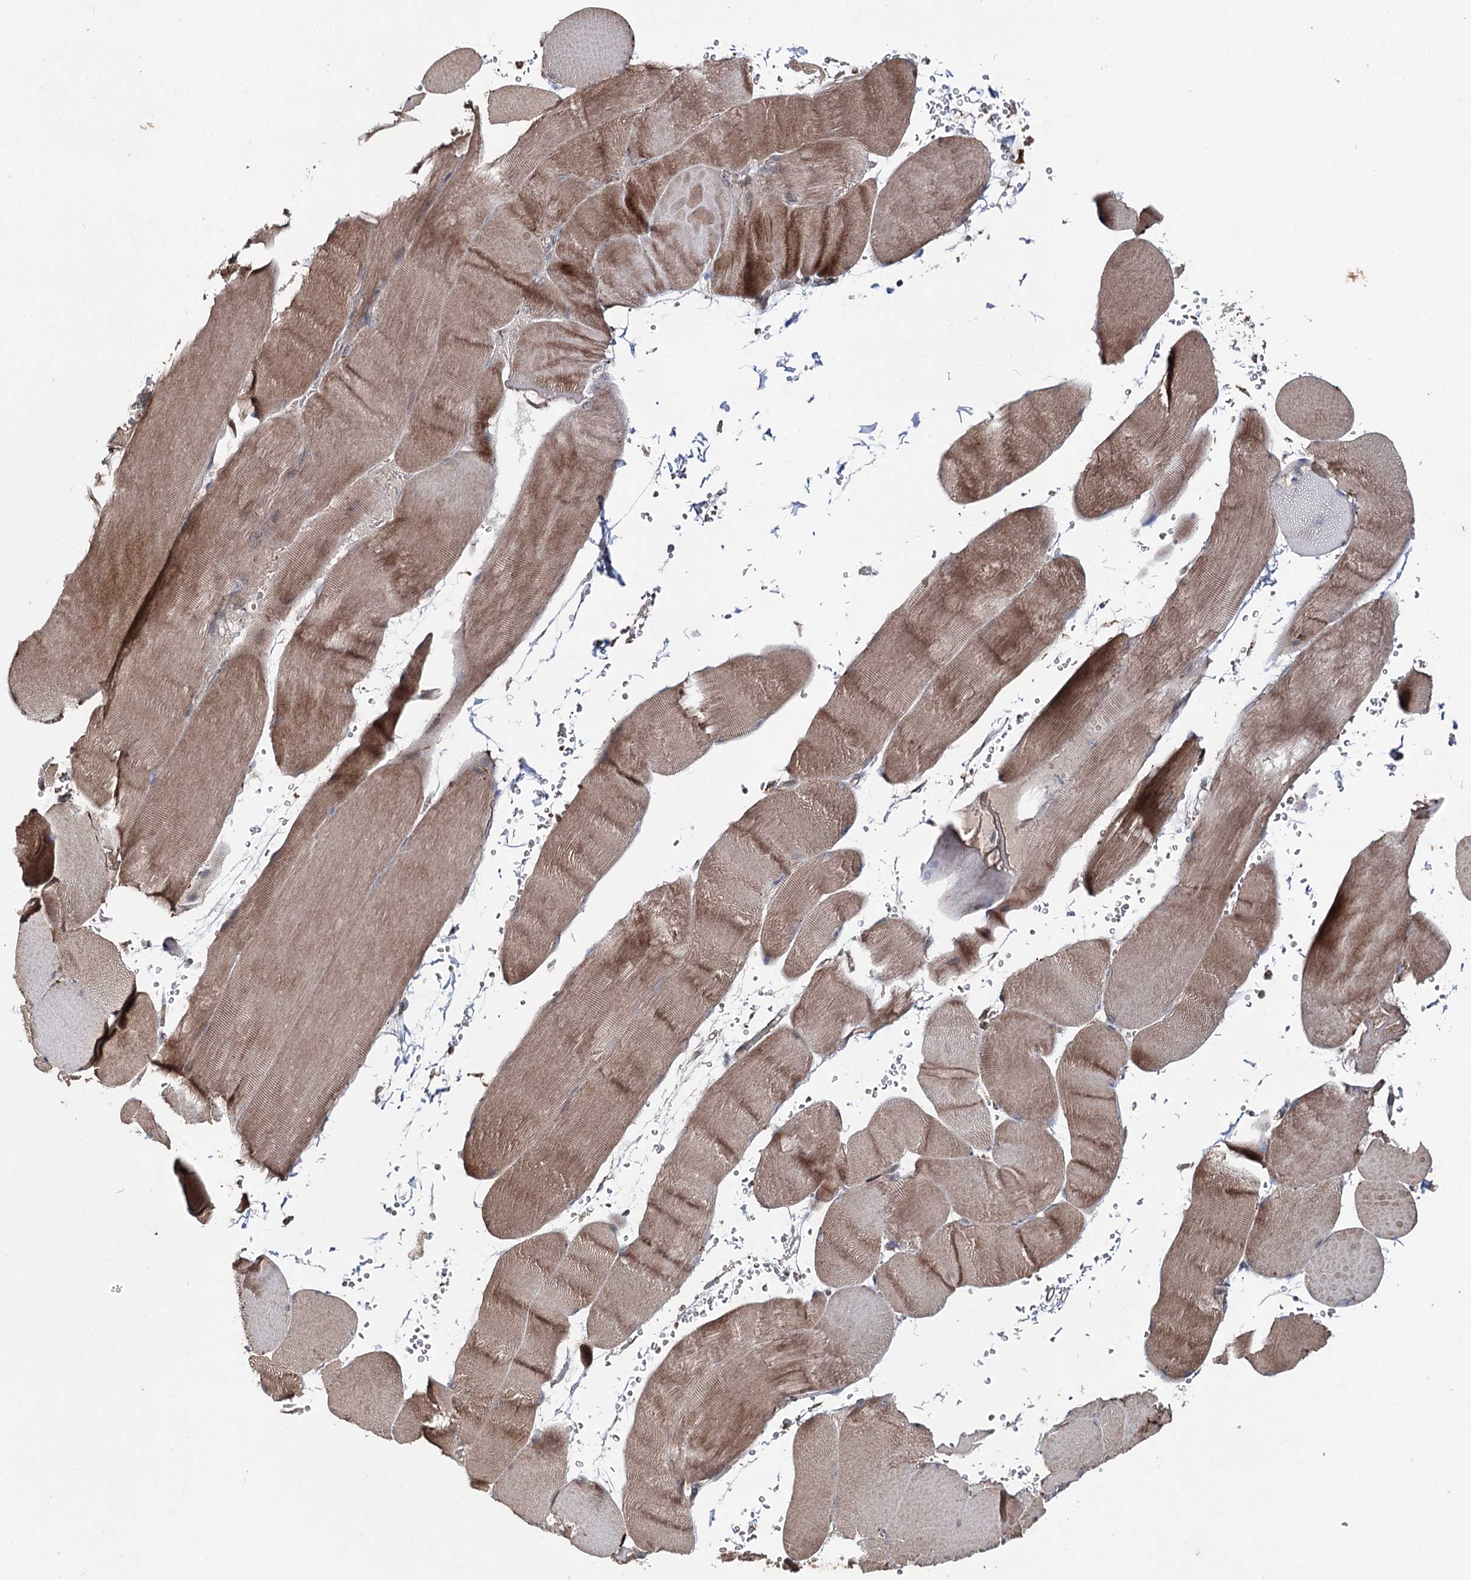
{"staining": {"intensity": "moderate", "quantity": "25%-75%", "location": "cytoplasmic/membranous"}, "tissue": "skeletal muscle", "cell_type": "Myocytes", "image_type": "normal", "snomed": [{"axis": "morphology", "description": "Normal tissue, NOS"}, {"axis": "topography", "description": "Skeletal muscle"}, {"axis": "topography", "description": "Head-Neck"}], "caption": "A brown stain labels moderate cytoplasmic/membranous staining of a protein in myocytes of normal human skeletal muscle.", "gene": "MINDY3", "patient": {"sex": "male", "age": 66}}